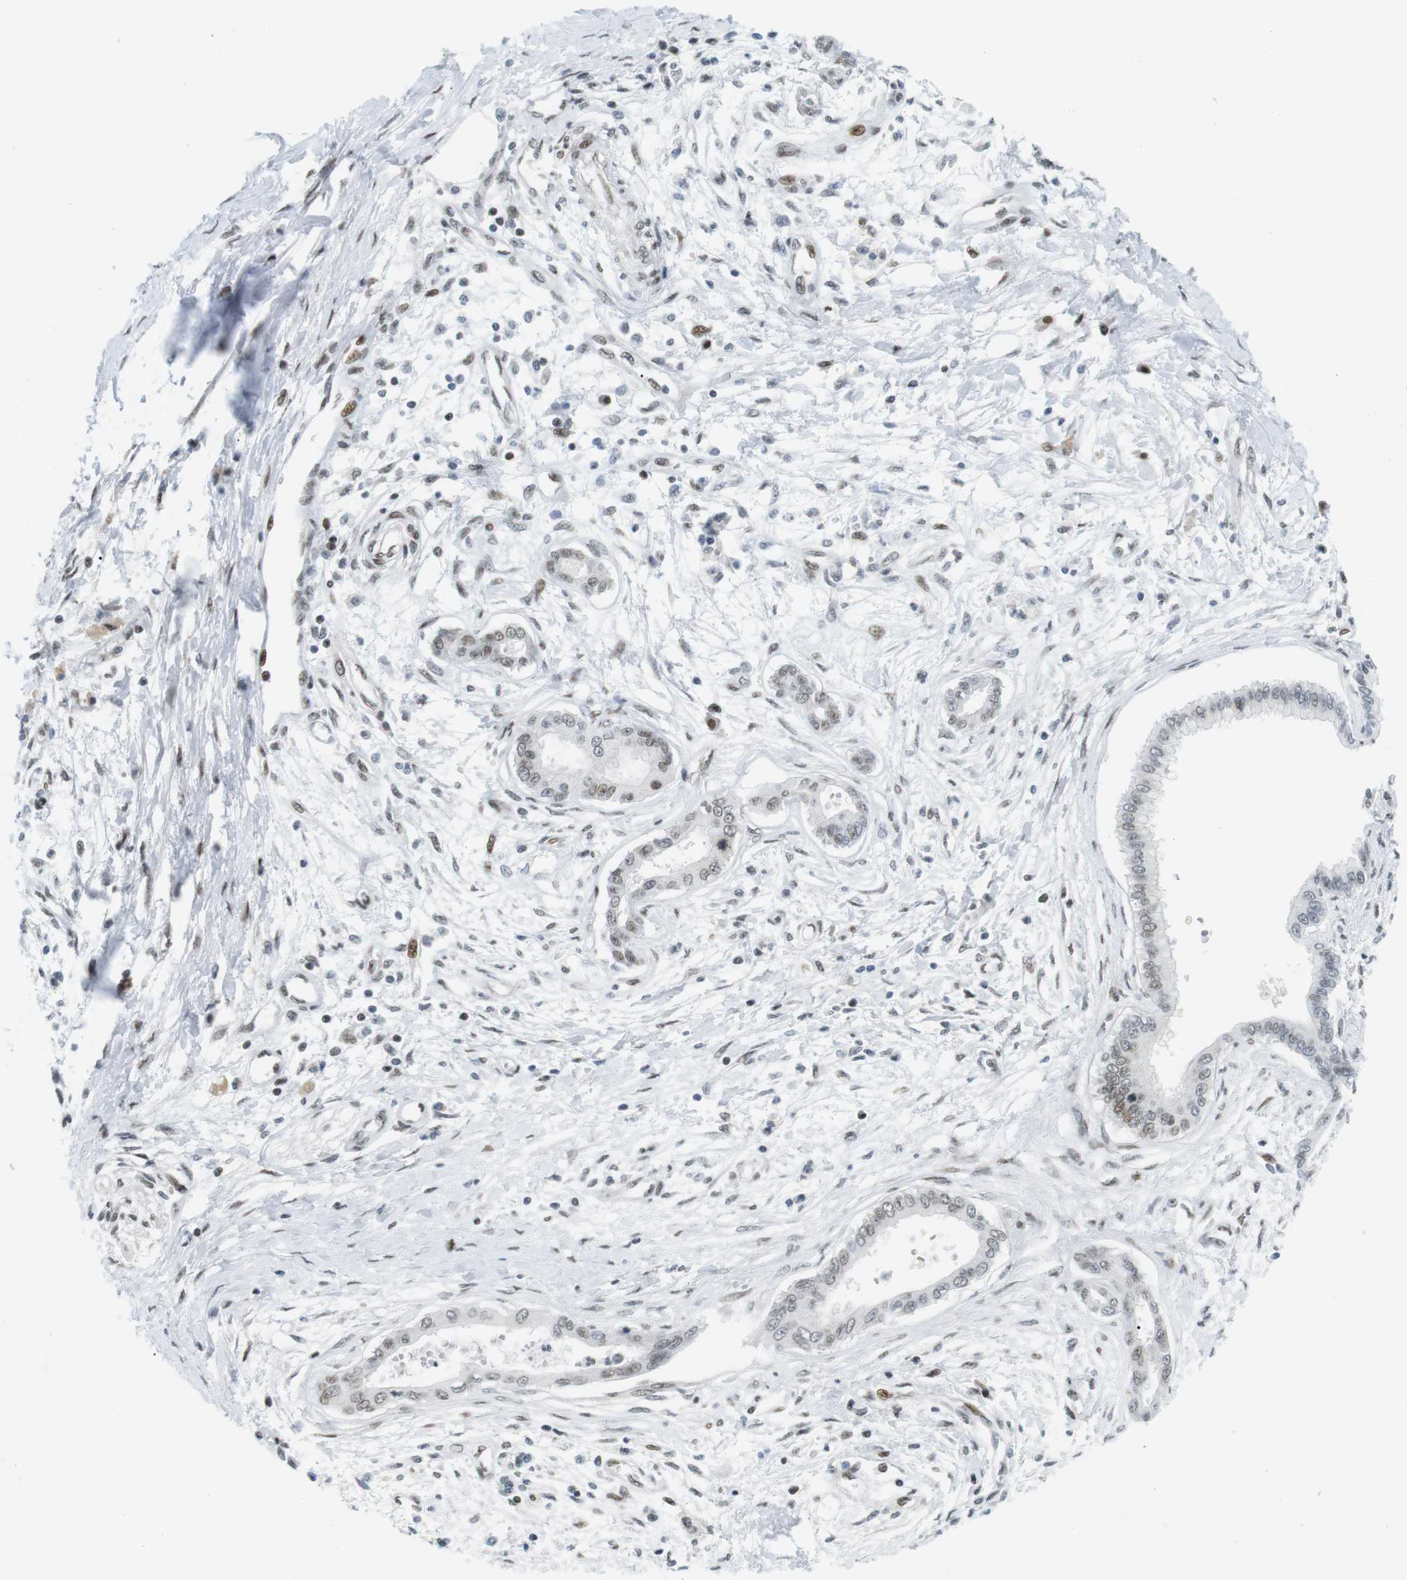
{"staining": {"intensity": "moderate", "quantity": "<25%", "location": "nuclear"}, "tissue": "pancreatic cancer", "cell_type": "Tumor cells", "image_type": "cancer", "snomed": [{"axis": "morphology", "description": "Adenocarcinoma, NOS"}, {"axis": "topography", "description": "Pancreas"}], "caption": "Immunohistochemistry of pancreatic cancer shows low levels of moderate nuclear positivity in about <25% of tumor cells.", "gene": "CDC27", "patient": {"sex": "male", "age": 56}}